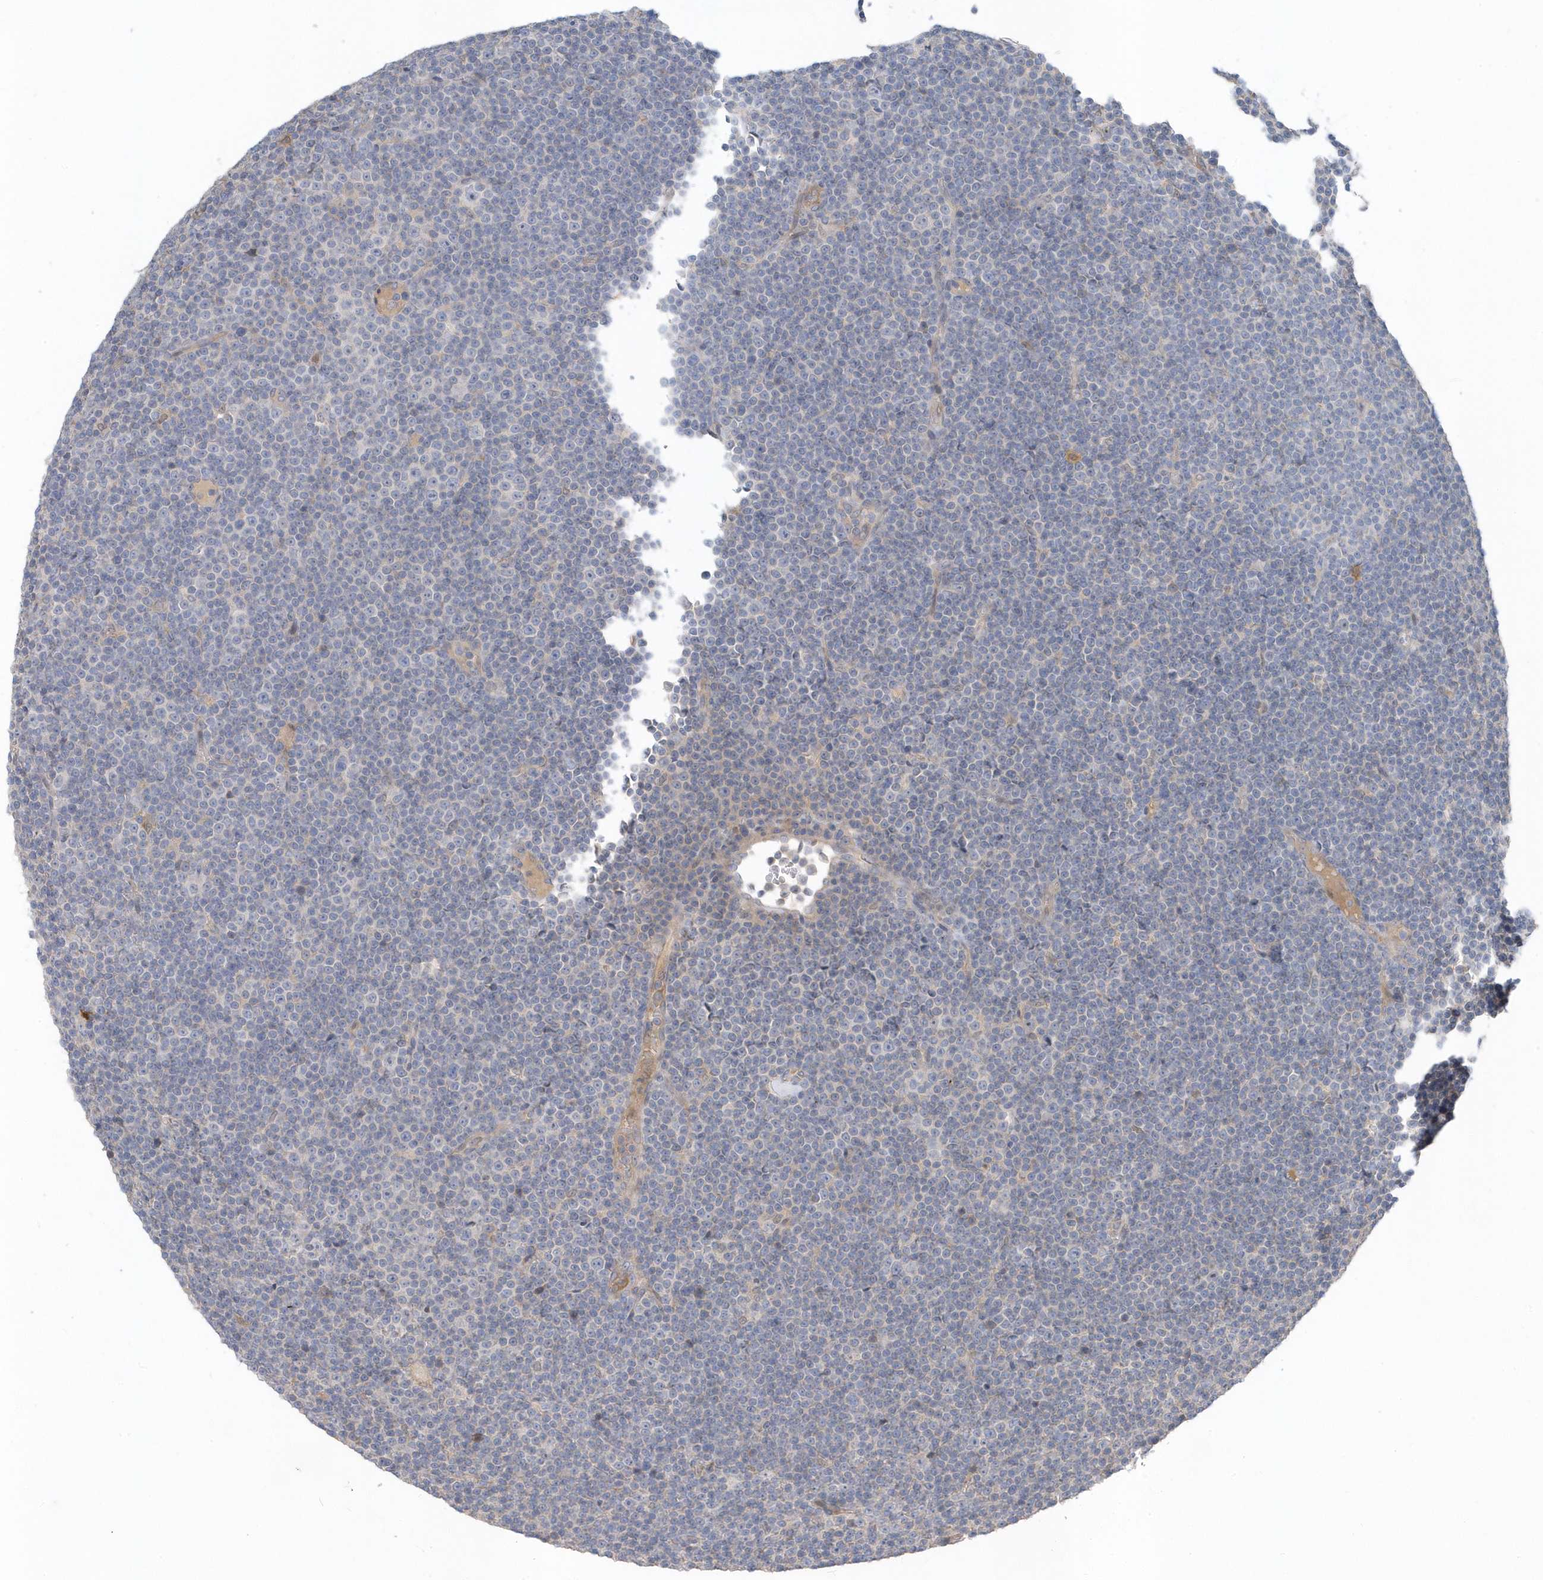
{"staining": {"intensity": "negative", "quantity": "none", "location": "none"}, "tissue": "lymphoma", "cell_type": "Tumor cells", "image_type": "cancer", "snomed": [{"axis": "morphology", "description": "Malignant lymphoma, non-Hodgkin's type, Low grade"}, {"axis": "topography", "description": "Lymph node"}], "caption": "DAB immunohistochemical staining of human lymphoma shows no significant expression in tumor cells.", "gene": "USP53", "patient": {"sex": "female", "age": 67}}